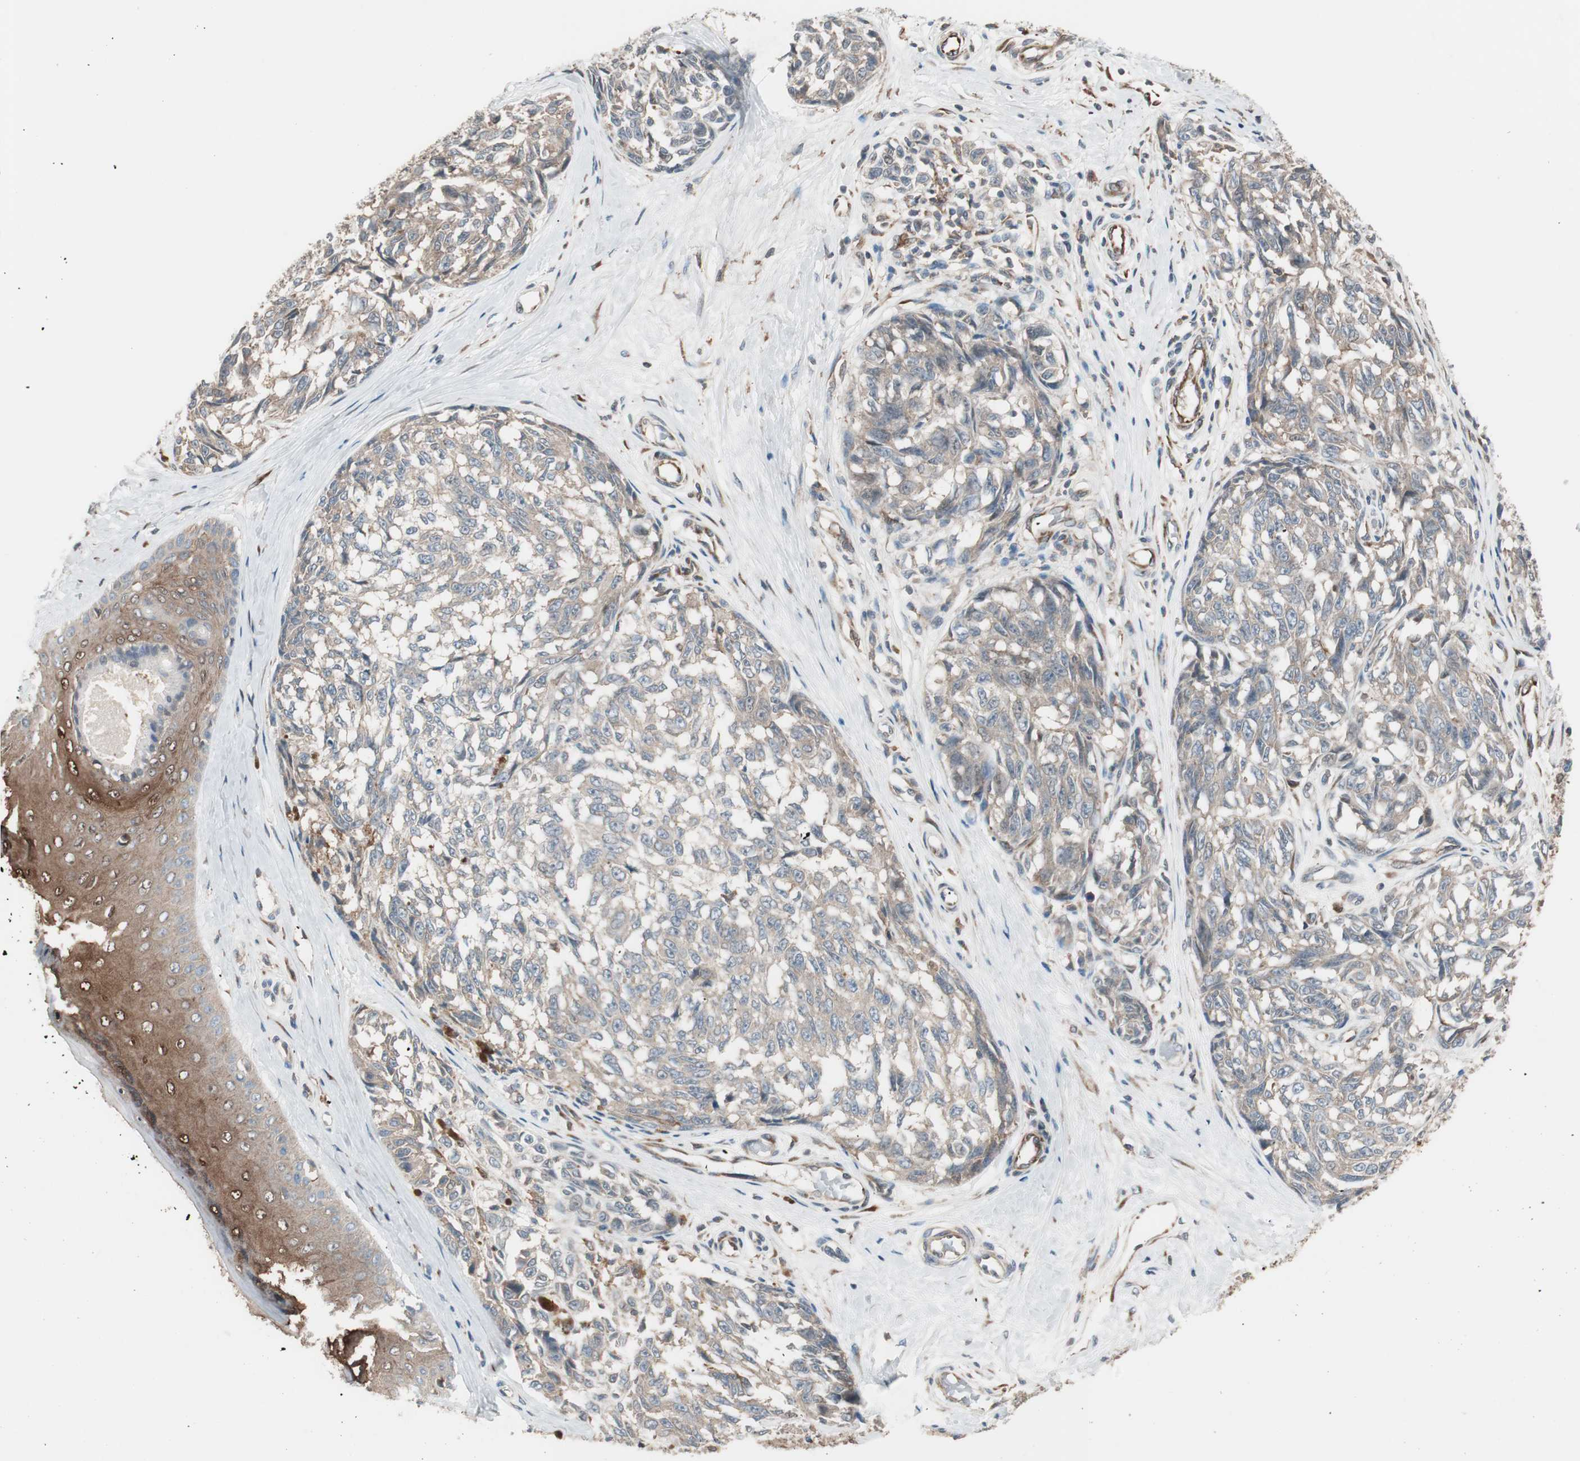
{"staining": {"intensity": "weak", "quantity": ">75%", "location": "cytoplasmic/membranous"}, "tissue": "melanoma", "cell_type": "Tumor cells", "image_type": "cancer", "snomed": [{"axis": "morphology", "description": "Malignant melanoma, NOS"}, {"axis": "topography", "description": "Skin"}], "caption": "Immunohistochemistry (IHC) image of neoplastic tissue: human malignant melanoma stained using immunohistochemistry reveals low levels of weak protein expression localized specifically in the cytoplasmic/membranous of tumor cells, appearing as a cytoplasmic/membranous brown color.", "gene": "STAB1", "patient": {"sex": "female", "age": 64}}